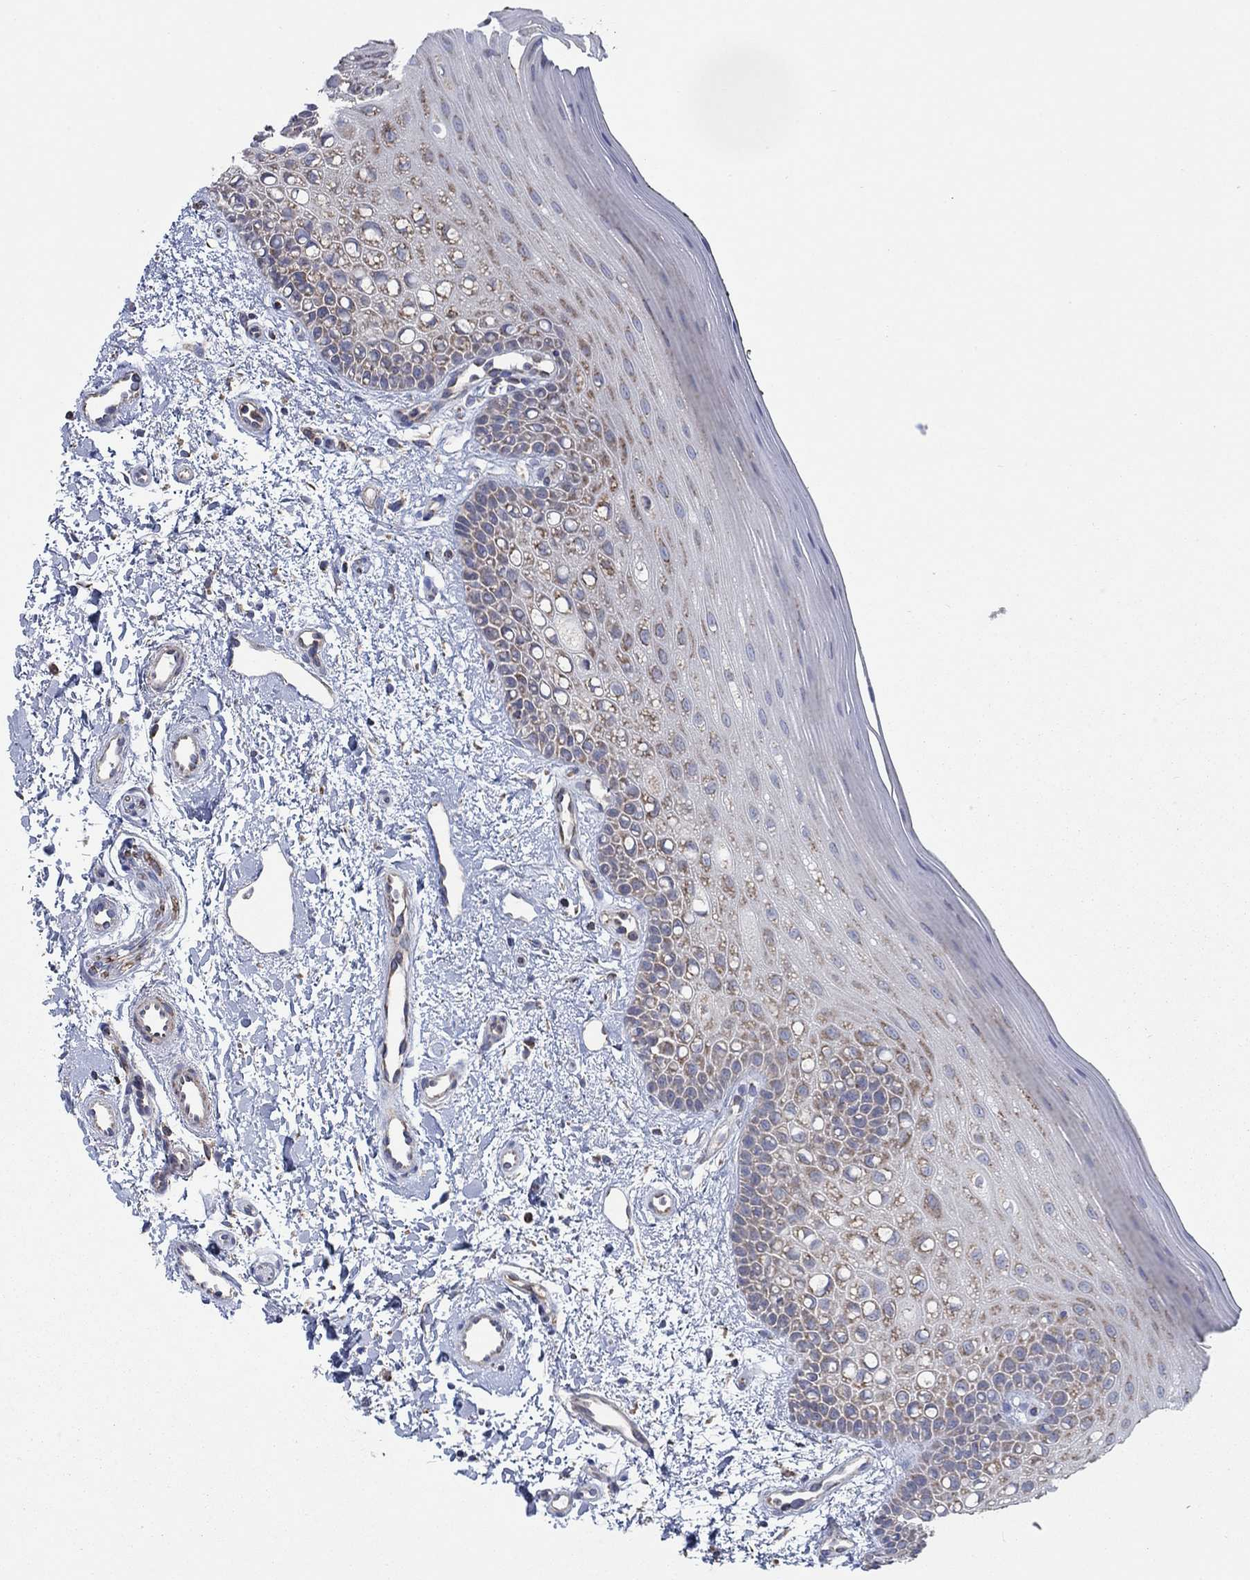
{"staining": {"intensity": "weak", "quantity": "25%-75%", "location": "cytoplasmic/membranous"}, "tissue": "oral mucosa", "cell_type": "Squamous epithelial cells", "image_type": "normal", "snomed": [{"axis": "morphology", "description": "Normal tissue, NOS"}, {"axis": "topography", "description": "Oral tissue"}], "caption": "Squamous epithelial cells exhibit low levels of weak cytoplasmic/membranous expression in about 25%-75% of cells in benign human oral mucosa.", "gene": "NCEH1", "patient": {"sex": "female", "age": 78}}